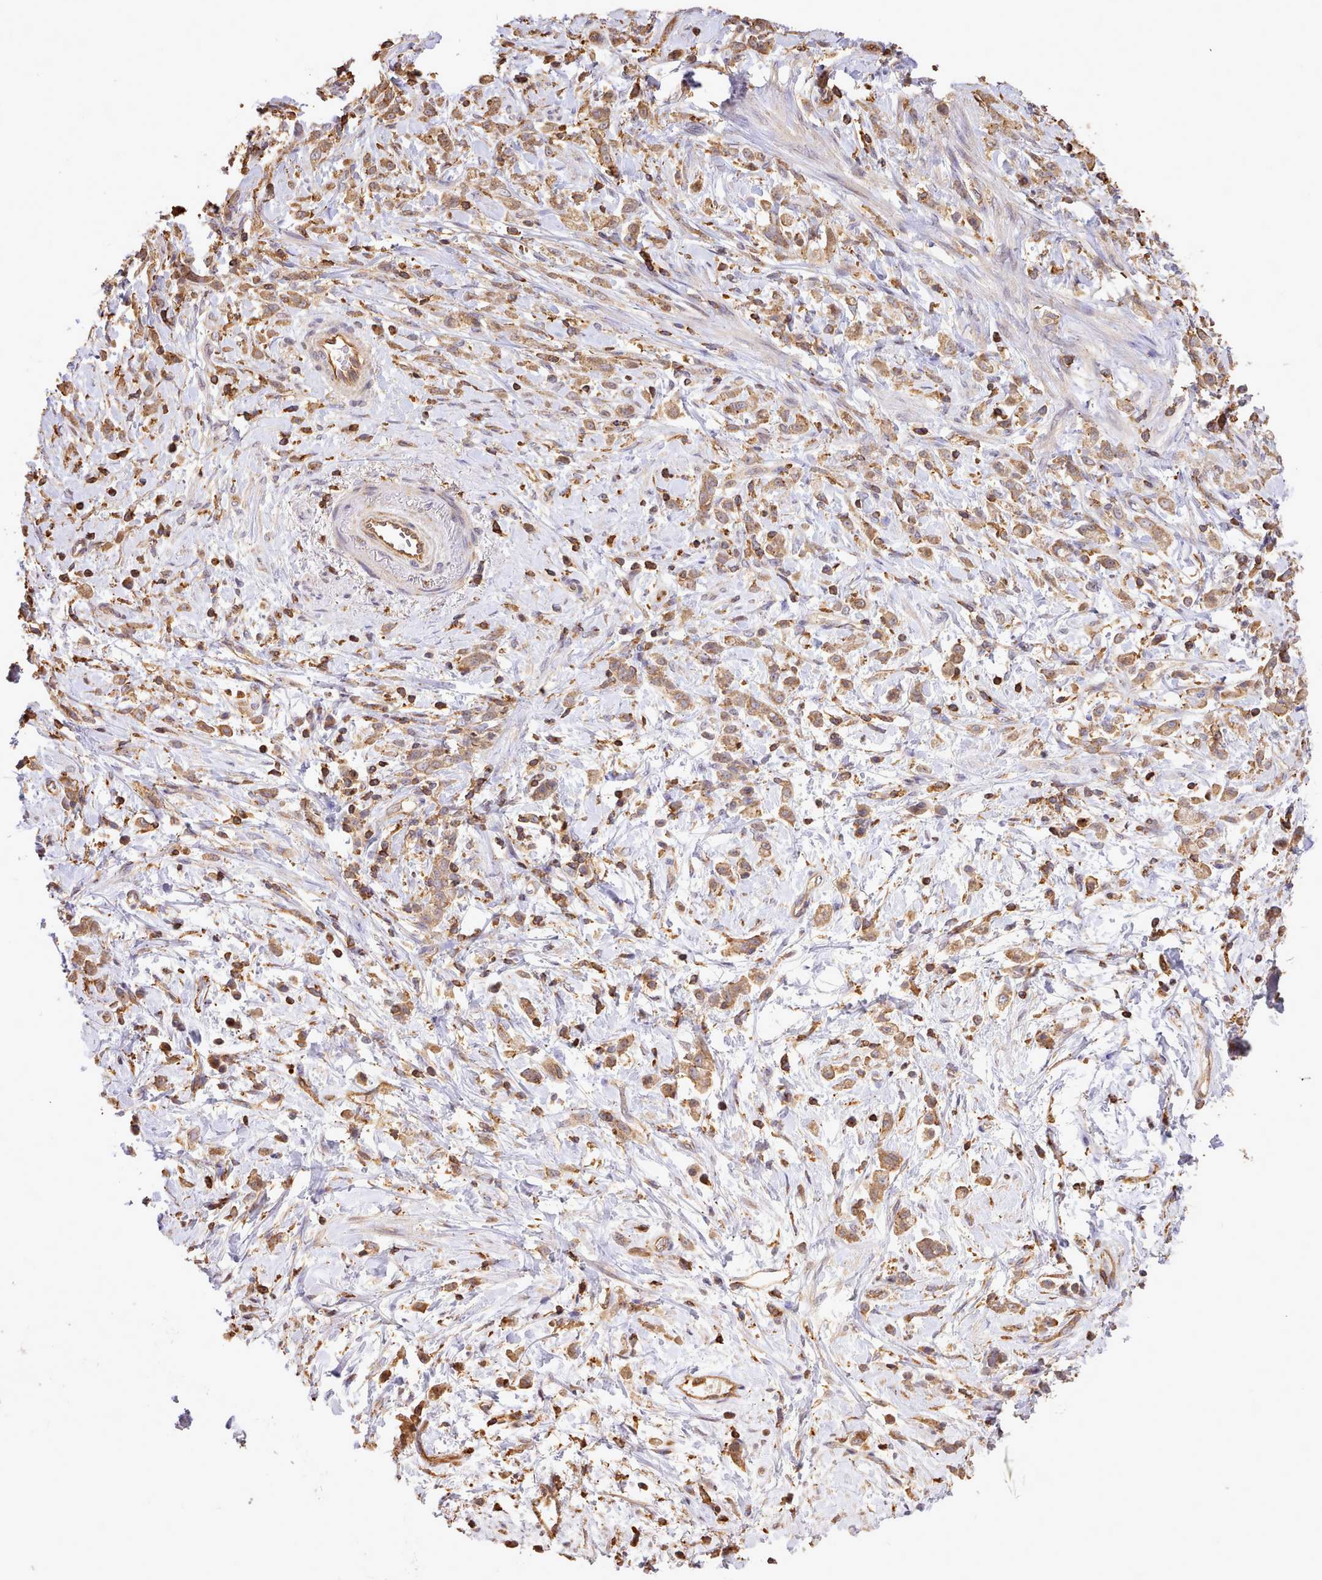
{"staining": {"intensity": "moderate", "quantity": ">75%", "location": "cytoplasmic/membranous"}, "tissue": "stomach cancer", "cell_type": "Tumor cells", "image_type": "cancer", "snomed": [{"axis": "morphology", "description": "Adenocarcinoma, NOS"}, {"axis": "topography", "description": "Stomach"}], "caption": "A brown stain highlights moderate cytoplasmic/membranous staining of a protein in human stomach adenocarcinoma tumor cells.", "gene": "CAPZA1", "patient": {"sex": "female", "age": 60}}